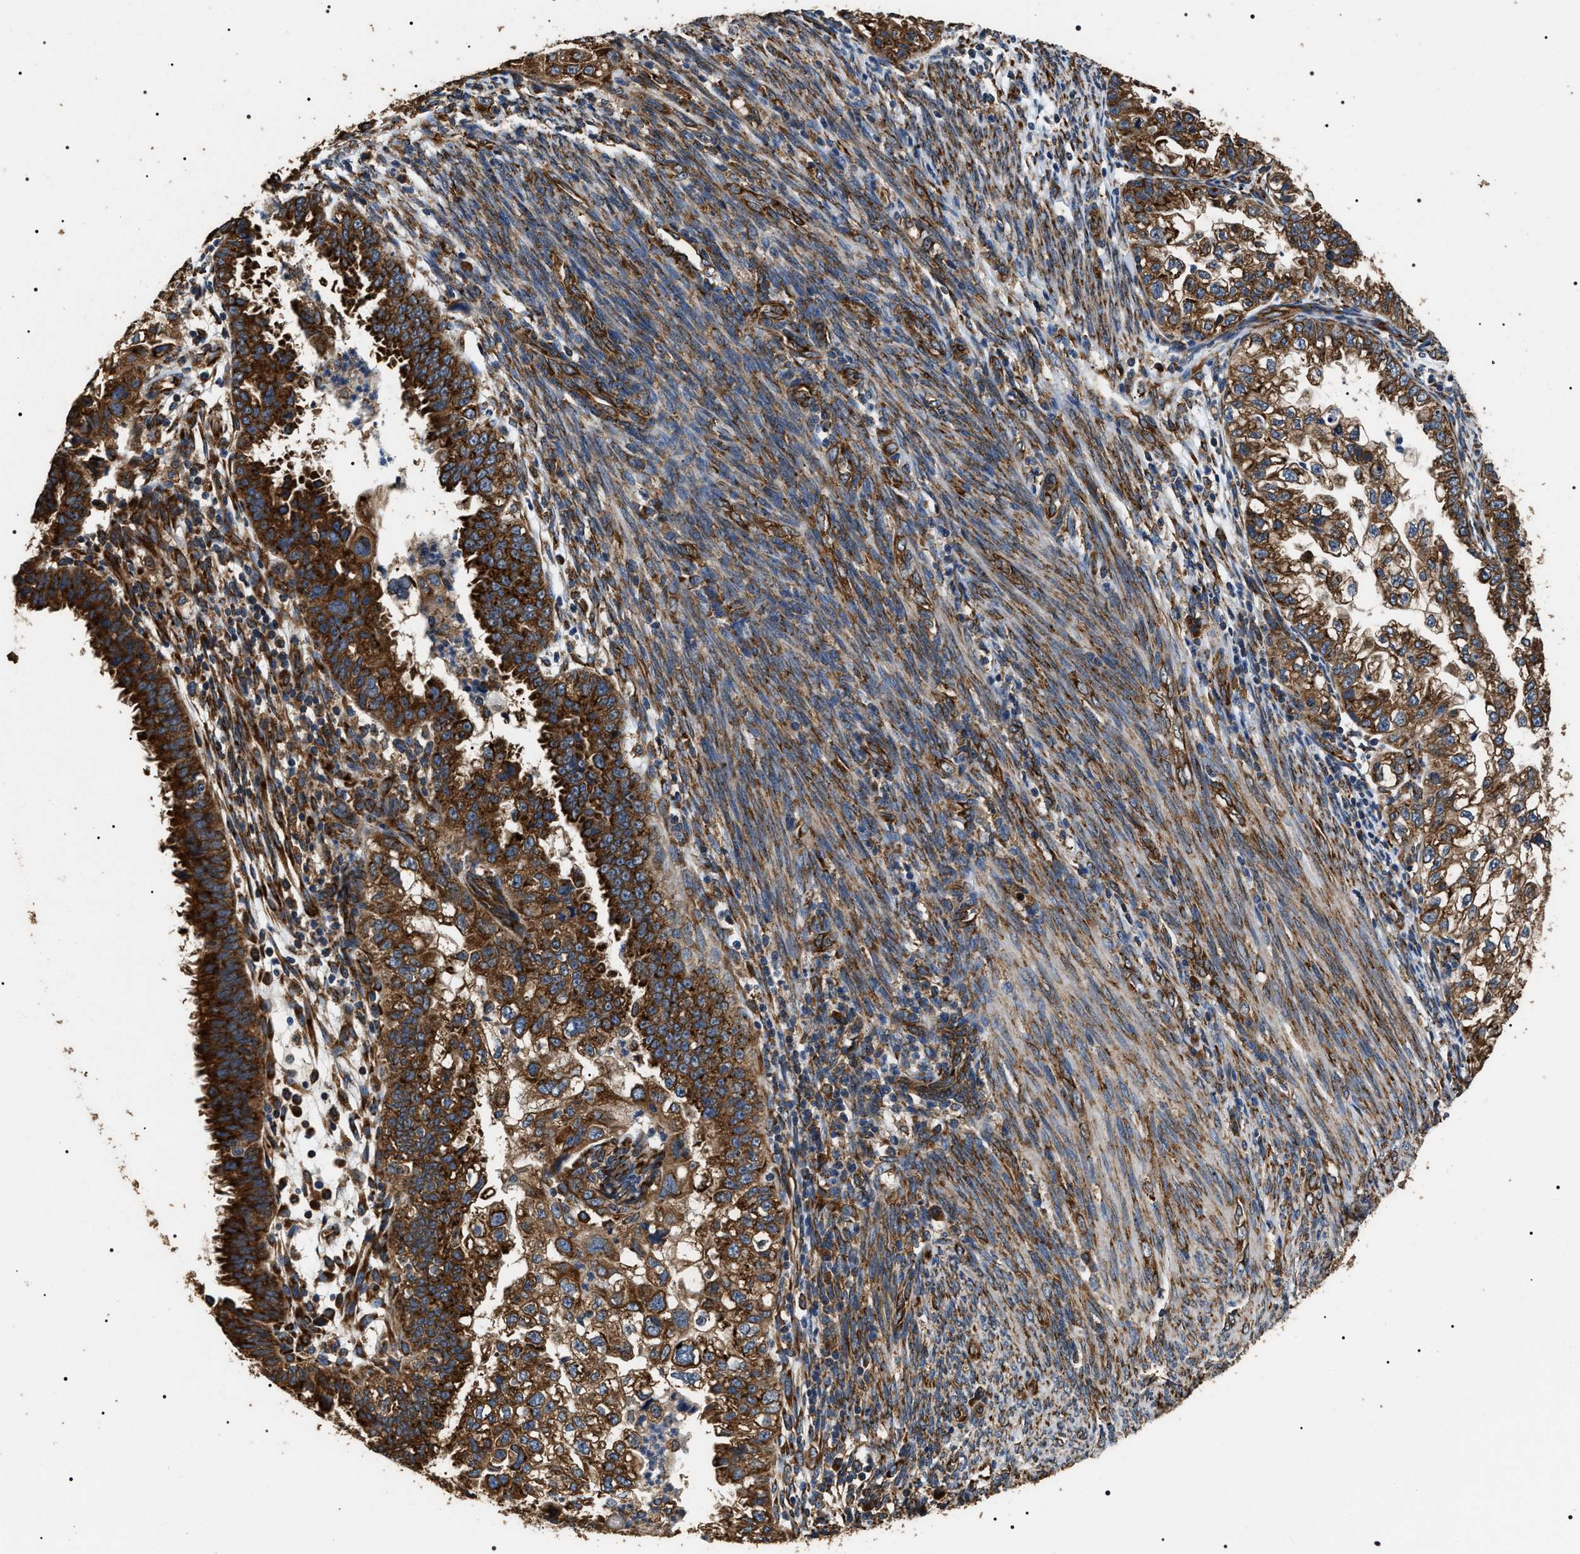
{"staining": {"intensity": "strong", "quantity": ">75%", "location": "cytoplasmic/membranous"}, "tissue": "endometrial cancer", "cell_type": "Tumor cells", "image_type": "cancer", "snomed": [{"axis": "morphology", "description": "Adenocarcinoma, NOS"}, {"axis": "topography", "description": "Endometrium"}], "caption": "A high-resolution histopathology image shows IHC staining of endometrial cancer, which displays strong cytoplasmic/membranous positivity in about >75% of tumor cells. (DAB IHC with brightfield microscopy, high magnification).", "gene": "KTN1", "patient": {"sex": "female", "age": 85}}